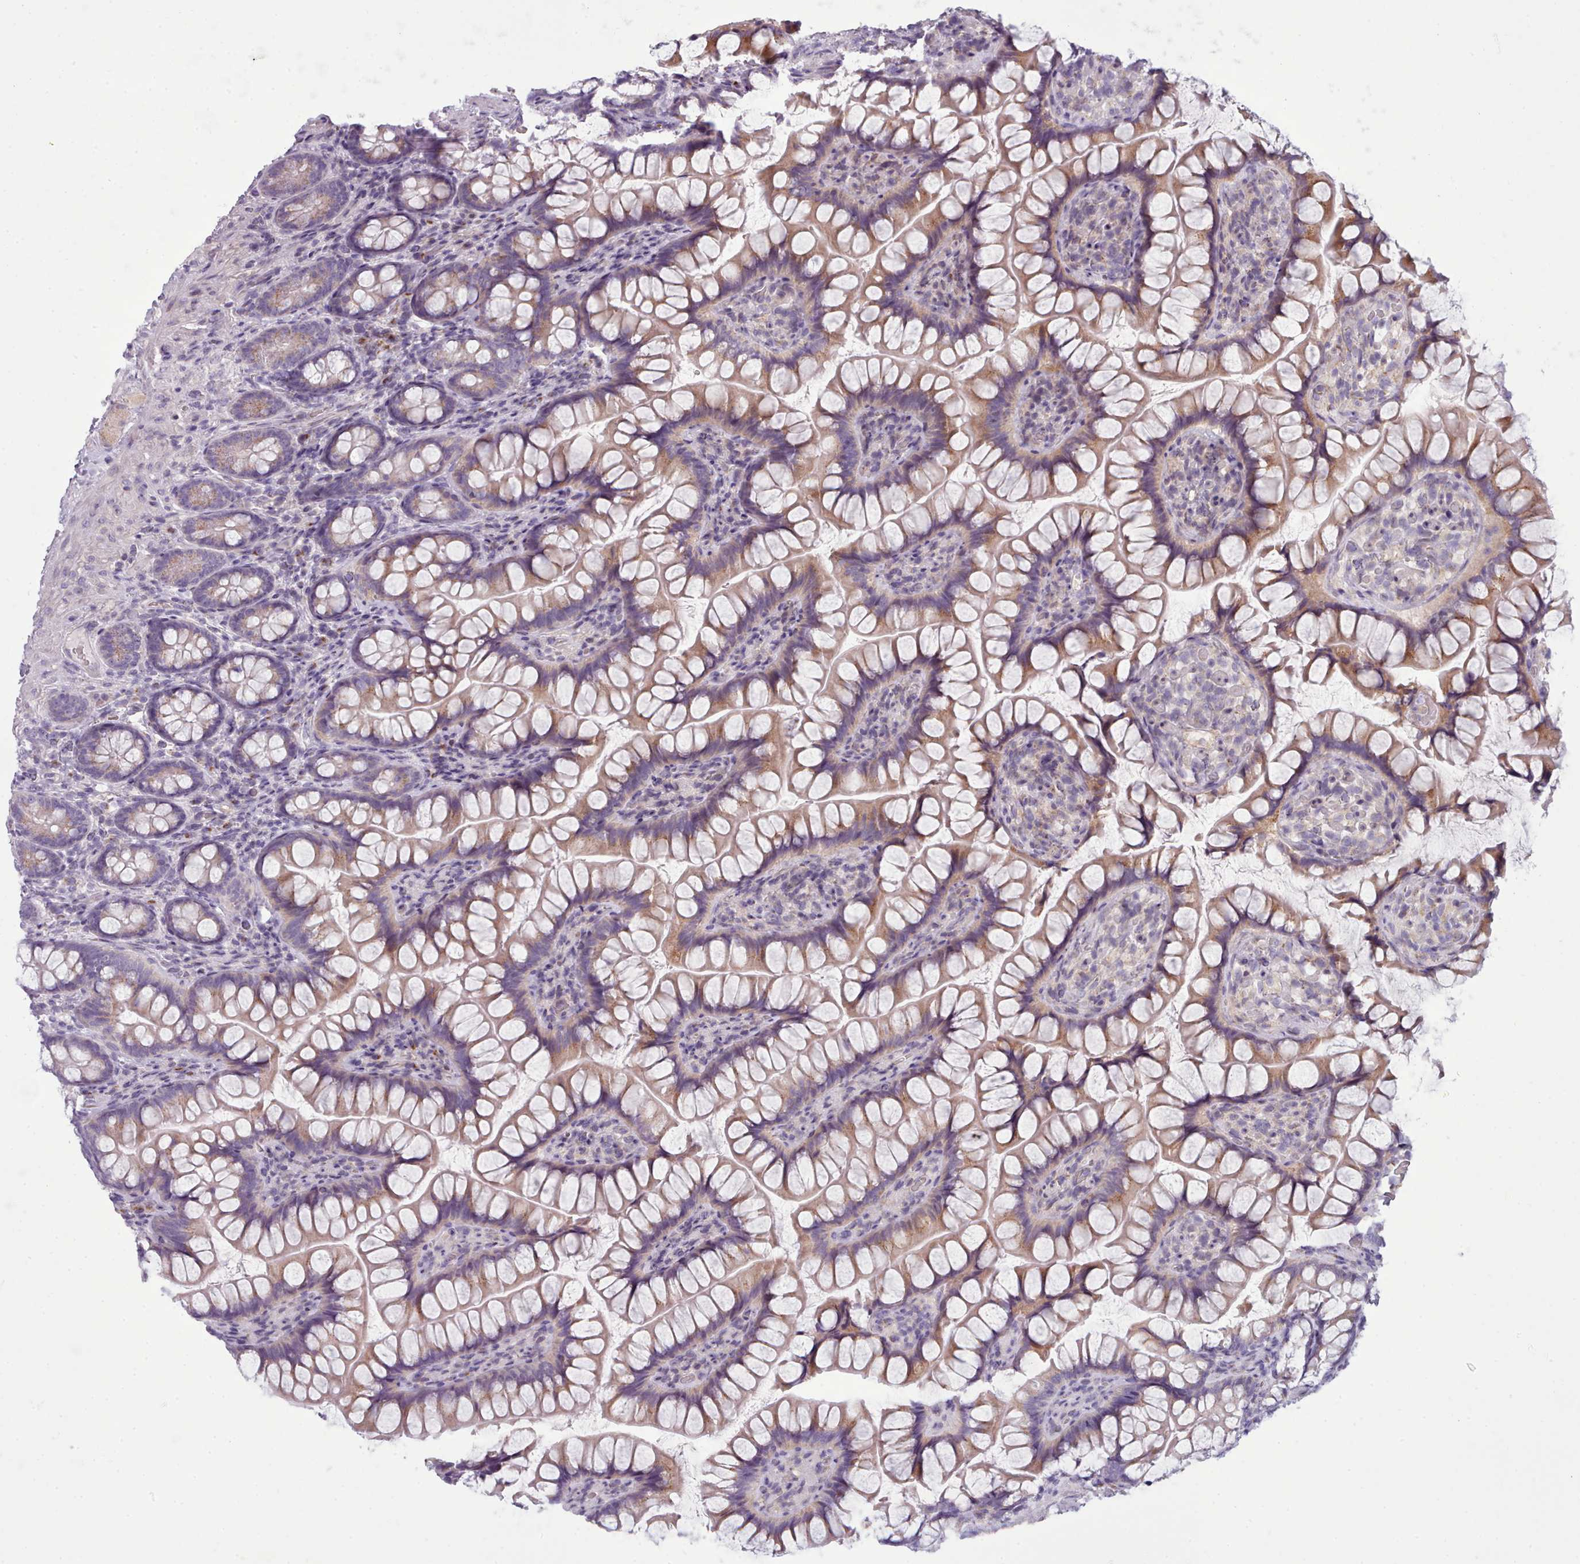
{"staining": {"intensity": "moderate", "quantity": ">75%", "location": "cytoplasmic/membranous"}, "tissue": "small intestine", "cell_type": "Glandular cells", "image_type": "normal", "snomed": [{"axis": "morphology", "description": "Normal tissue, NOS"}, {"axis": "topography", "description": "Small intestine"}], "caption": "Brown immunohistochemical staining in normal small intestine shows moderate cytoplasmic/membranous staining in approximately >75% of glandular cells.", "gene": "MYRFL", "patient": {"sex": "male", "age": 70}}